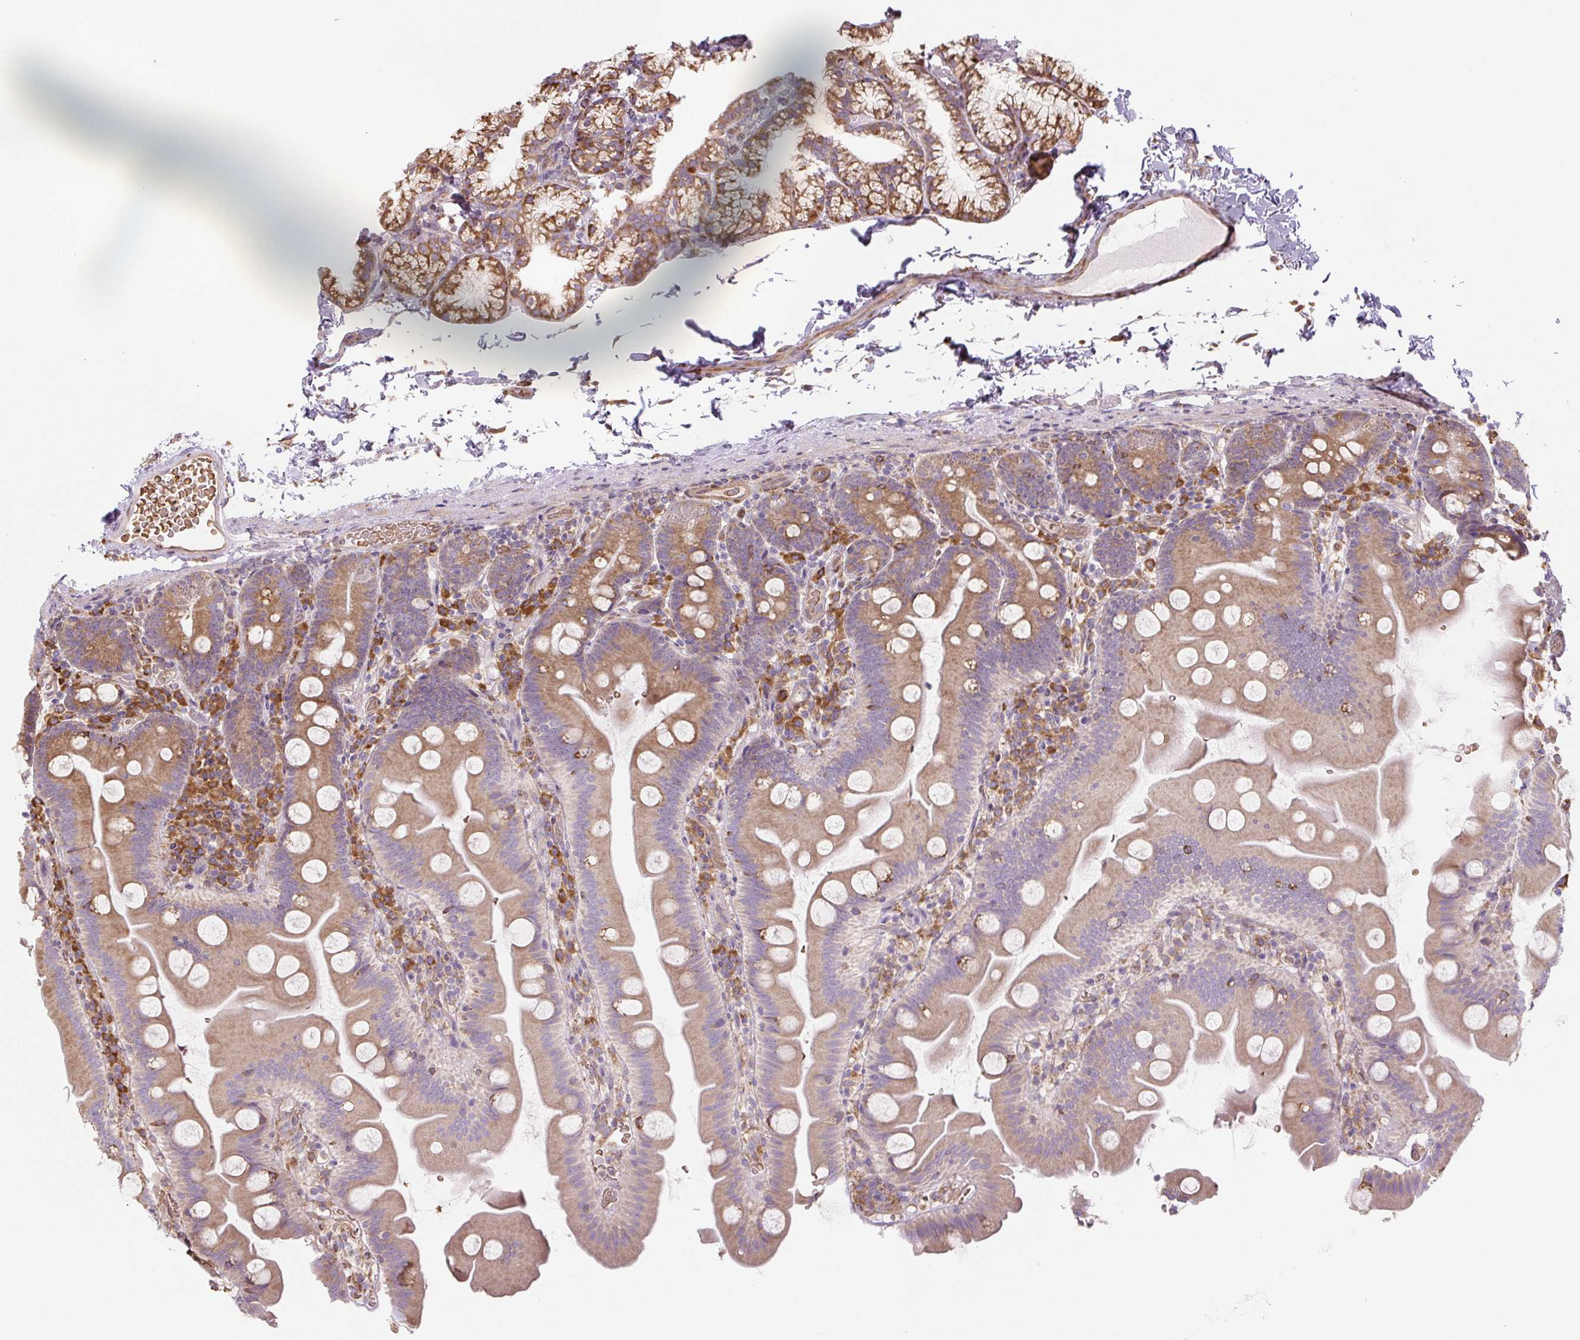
{"staining": {"intensity": "moderate", "quantity": ">75%", "location": "cytoplasmic/membranous"}, "tissue": "small intestine", "cell_type": "Glandular cells", "image_type": "normal", "snomed": [{"axis": "morphology", "description": "Normal tissue, NOS"}, {"axis": "topography", "description": "Small intestine"}], "caption": "Immunohistochemistry of benign small intestine demonstrates medium levels of moderate cytoplasmic/membranous staining in about >75% of glandular cells. Immunohistochemistry (ihc) stains the protein in brown and the nuclei are stained blue.", "gene": "RASA1", "patient": {"sex": "female", "age": 68}}